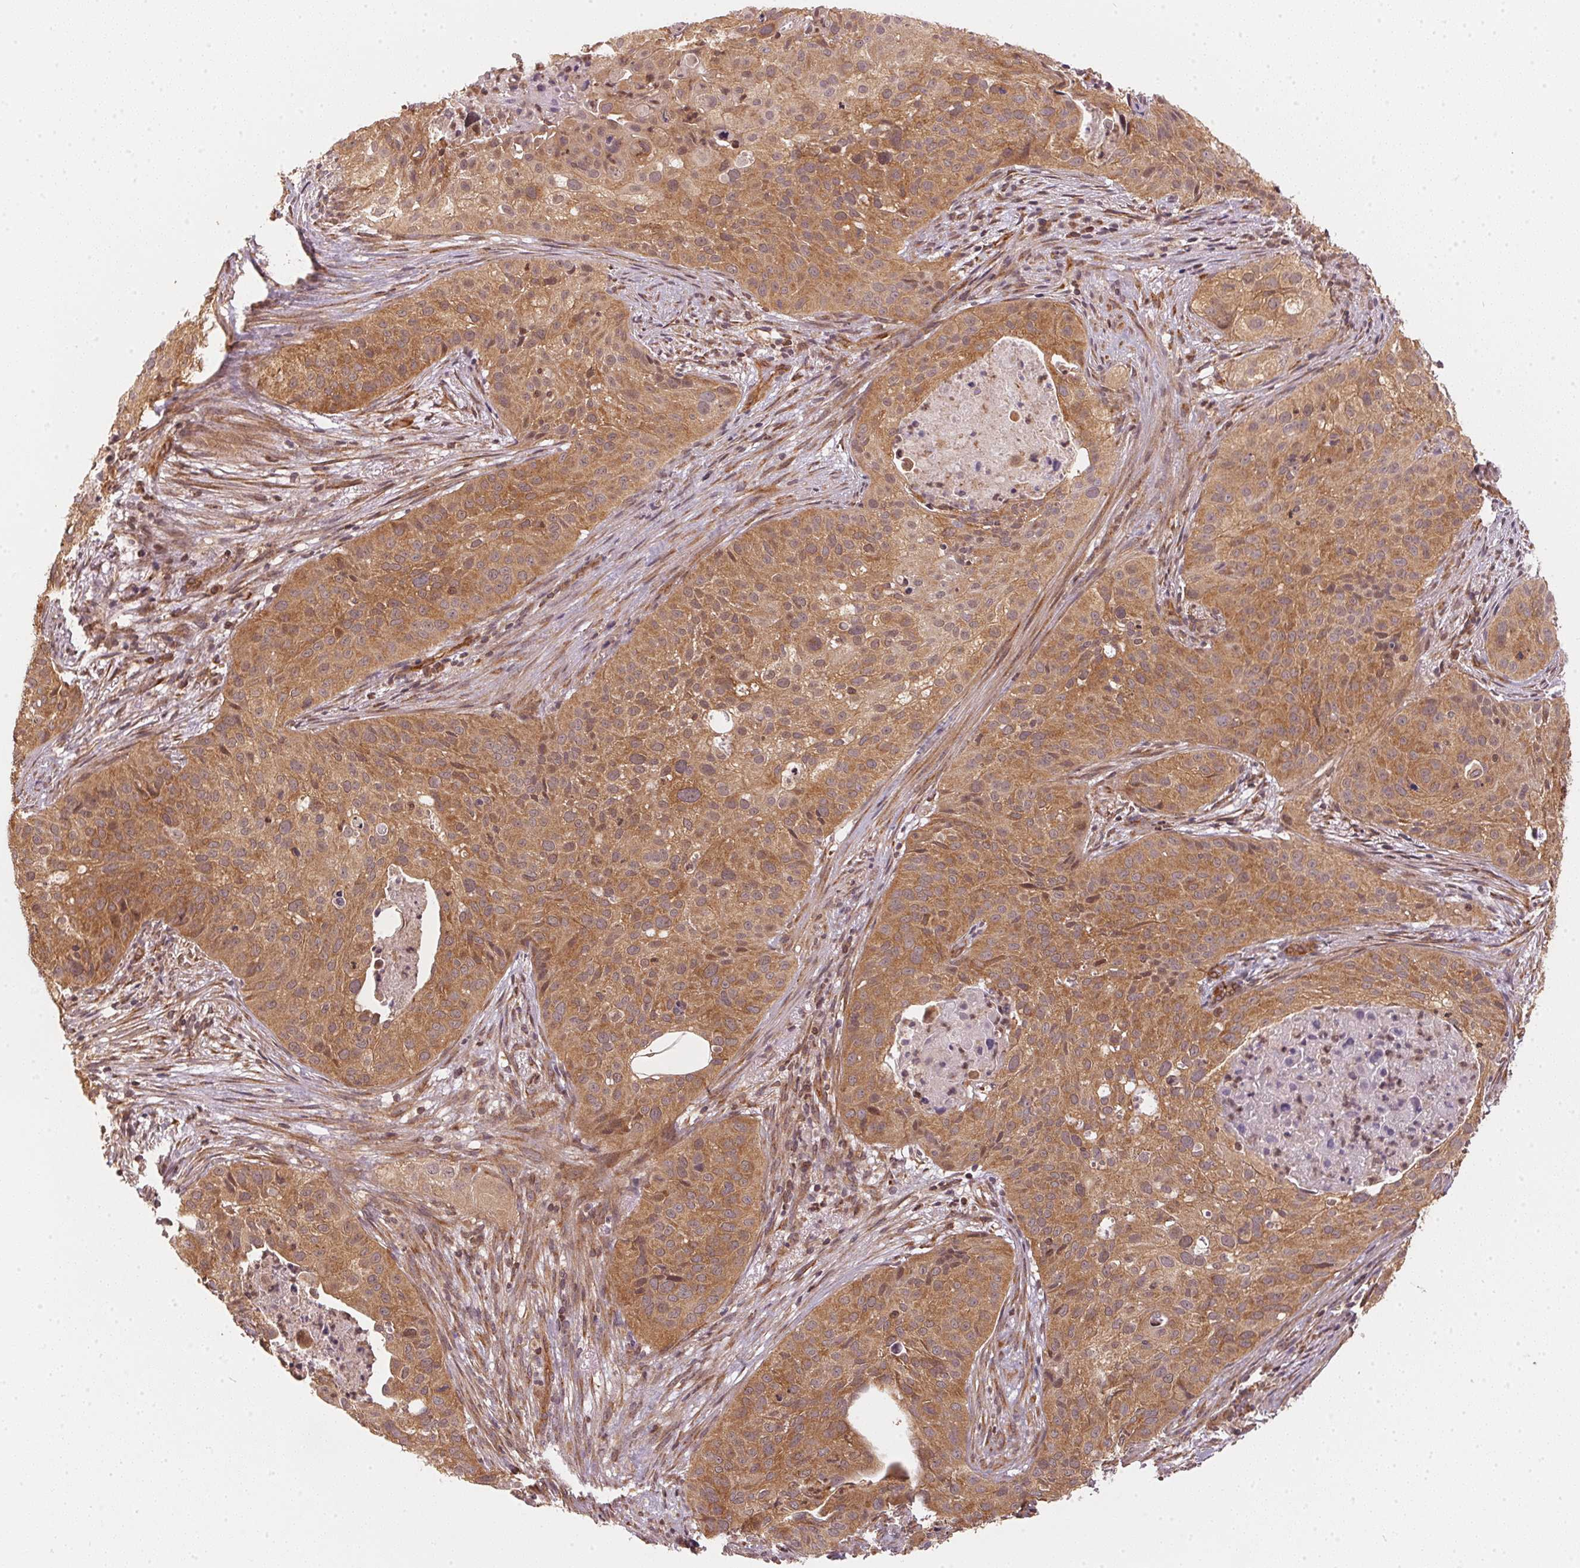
{"staining": {"intensity": "moderate", "quantity": ">75%", "location": "cytoplasmic/membranous"}, "tissue": "cervical cancer", "cell_type": "Tumor cells", "image_type": "cancer", "snomed": [{"axis": "morphology", "description": "Squamous cell carcinoma, NOS"}, {"axis": "topography", "description": "Cervix"}], "caption": "Immunohistochemical staining of human cervical cancer reveals medium levels of moderate cytoplasmic/membranous expression in approximately >75% of tumor cells.", "gene": "STRN4", "patient": {"sex": "female", "age": 38}}